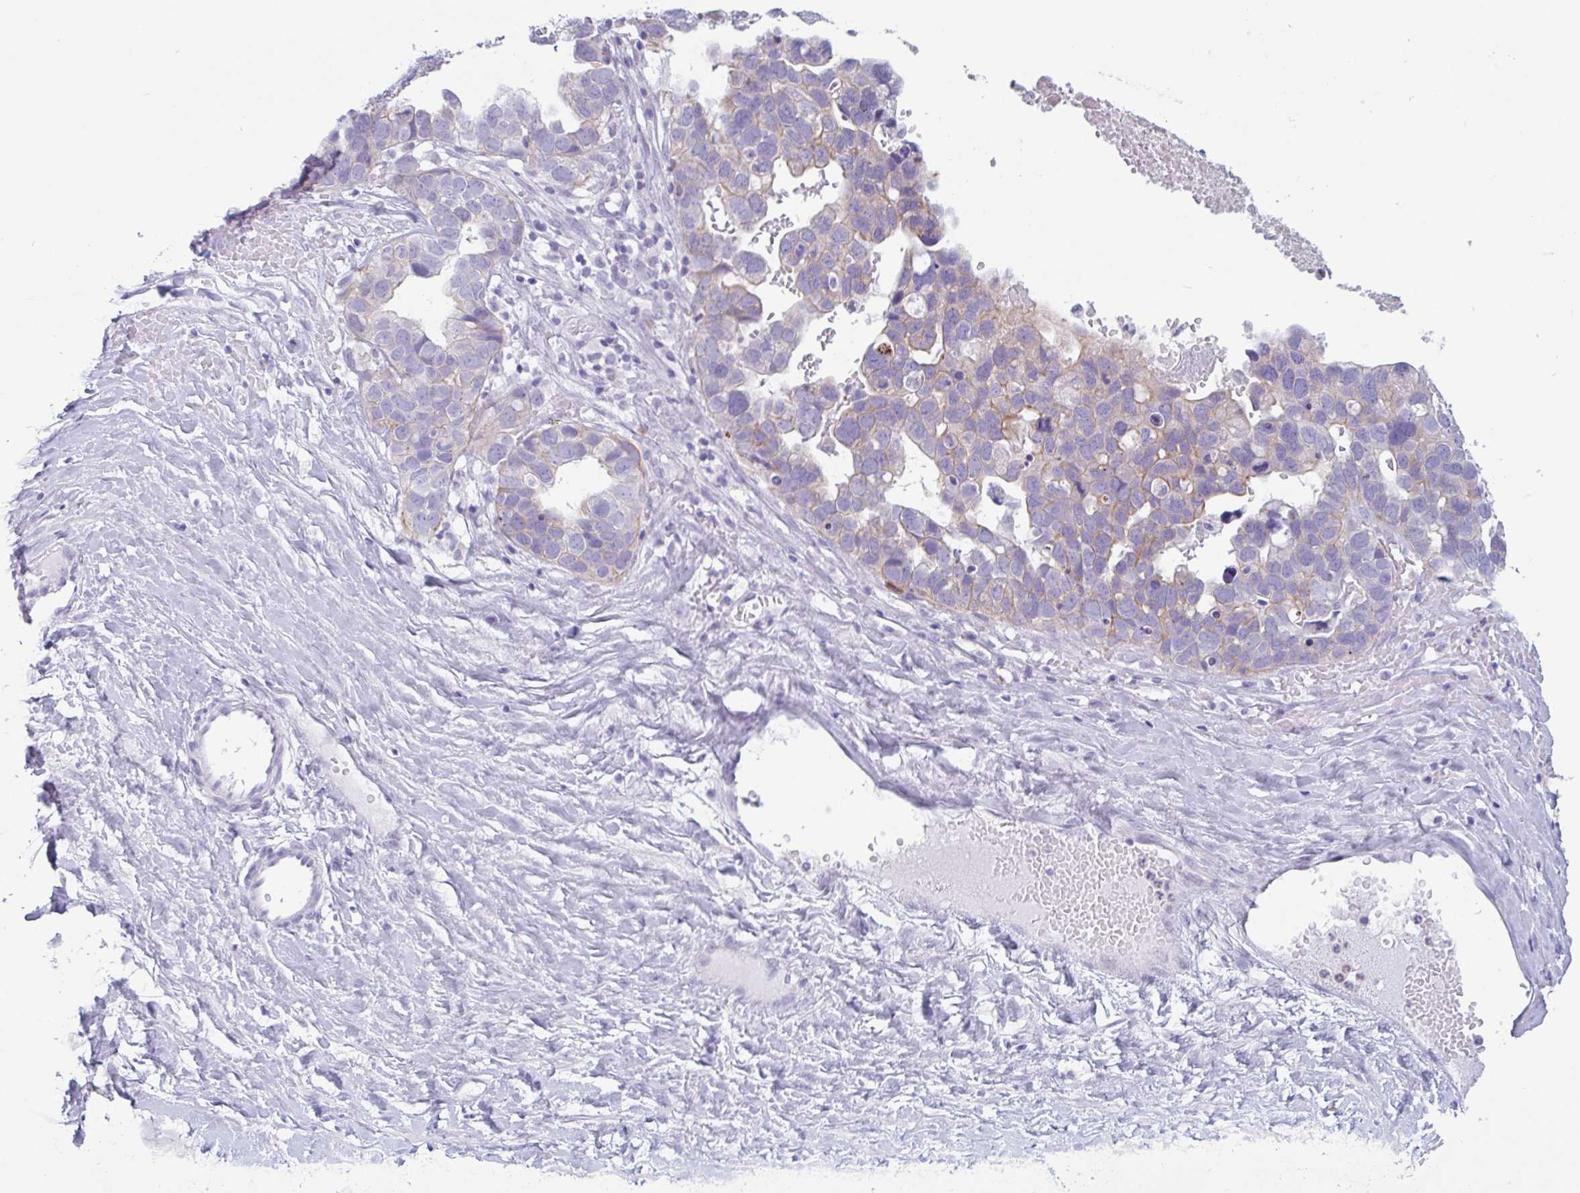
{"staining": {"intensity": "weak", "quantity": "<25%", "location": "cytoplasmic/membranous"}, "tissue": "ovarian cancer", "cell_type": "Tumor cells", "image_type": "cancer", "snomed": [{"axis": "morphology", "description": "Cystadenocarcinoma, serous, NOS"}, {"axis": "topography", "description": "Ovary"}], "caption": "Photomicrograph shows no significant protein staining in tumor cells of ovarian cancer (serous cystadenocarcinoma). (DAB (3,3'-diaminobenzidine) immunohistochemistry (IHC) visualized using brightfield microscopy, high magnification).", "gene": "DTWD2", "patient": {"sex": "female", "age": 54}}